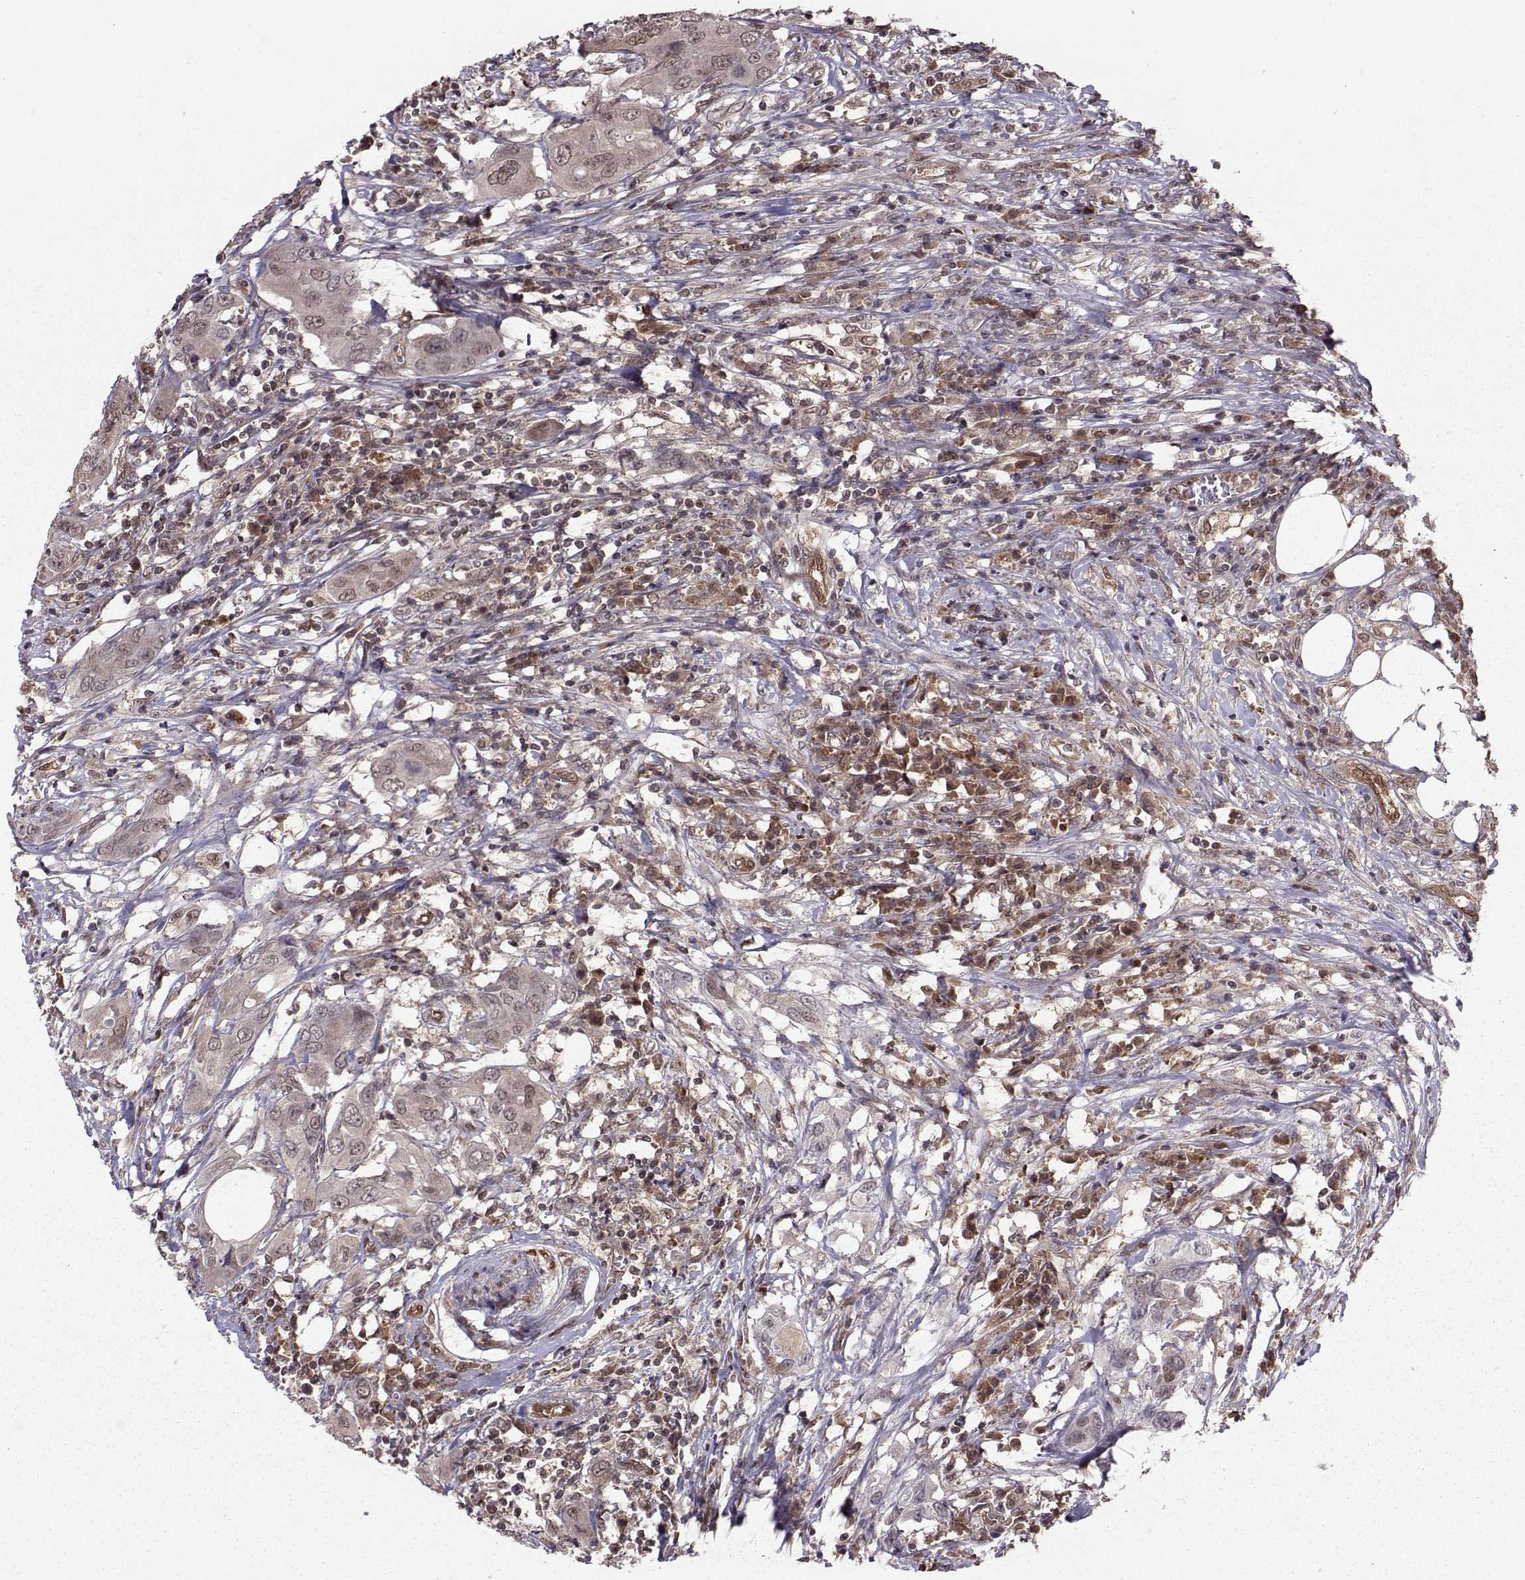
{"staining": {"intensity": "weak", "quantity": "<25%", "location": "nuclear"}, "tissue": "urothelial cancer", "cell_type": "Tumor cells", "image_type": "cancer", "snomed": [{"axis": "morphology", "description": "Urothelial carcinoma, NOS"}, {"axis": "morphology", "description": "Urothelial carcinoma, High grade"}, {"axis": "topography", "description": "Urinary bladder"}], "caption": "A high-resolution histopathology image shows immunohistochemistry staining of transitional cell carcinoma, which shows no significant staining in tumor cells.", "gene": "PPP2R2A", "patient": {"sex": "male", "age": 63}}